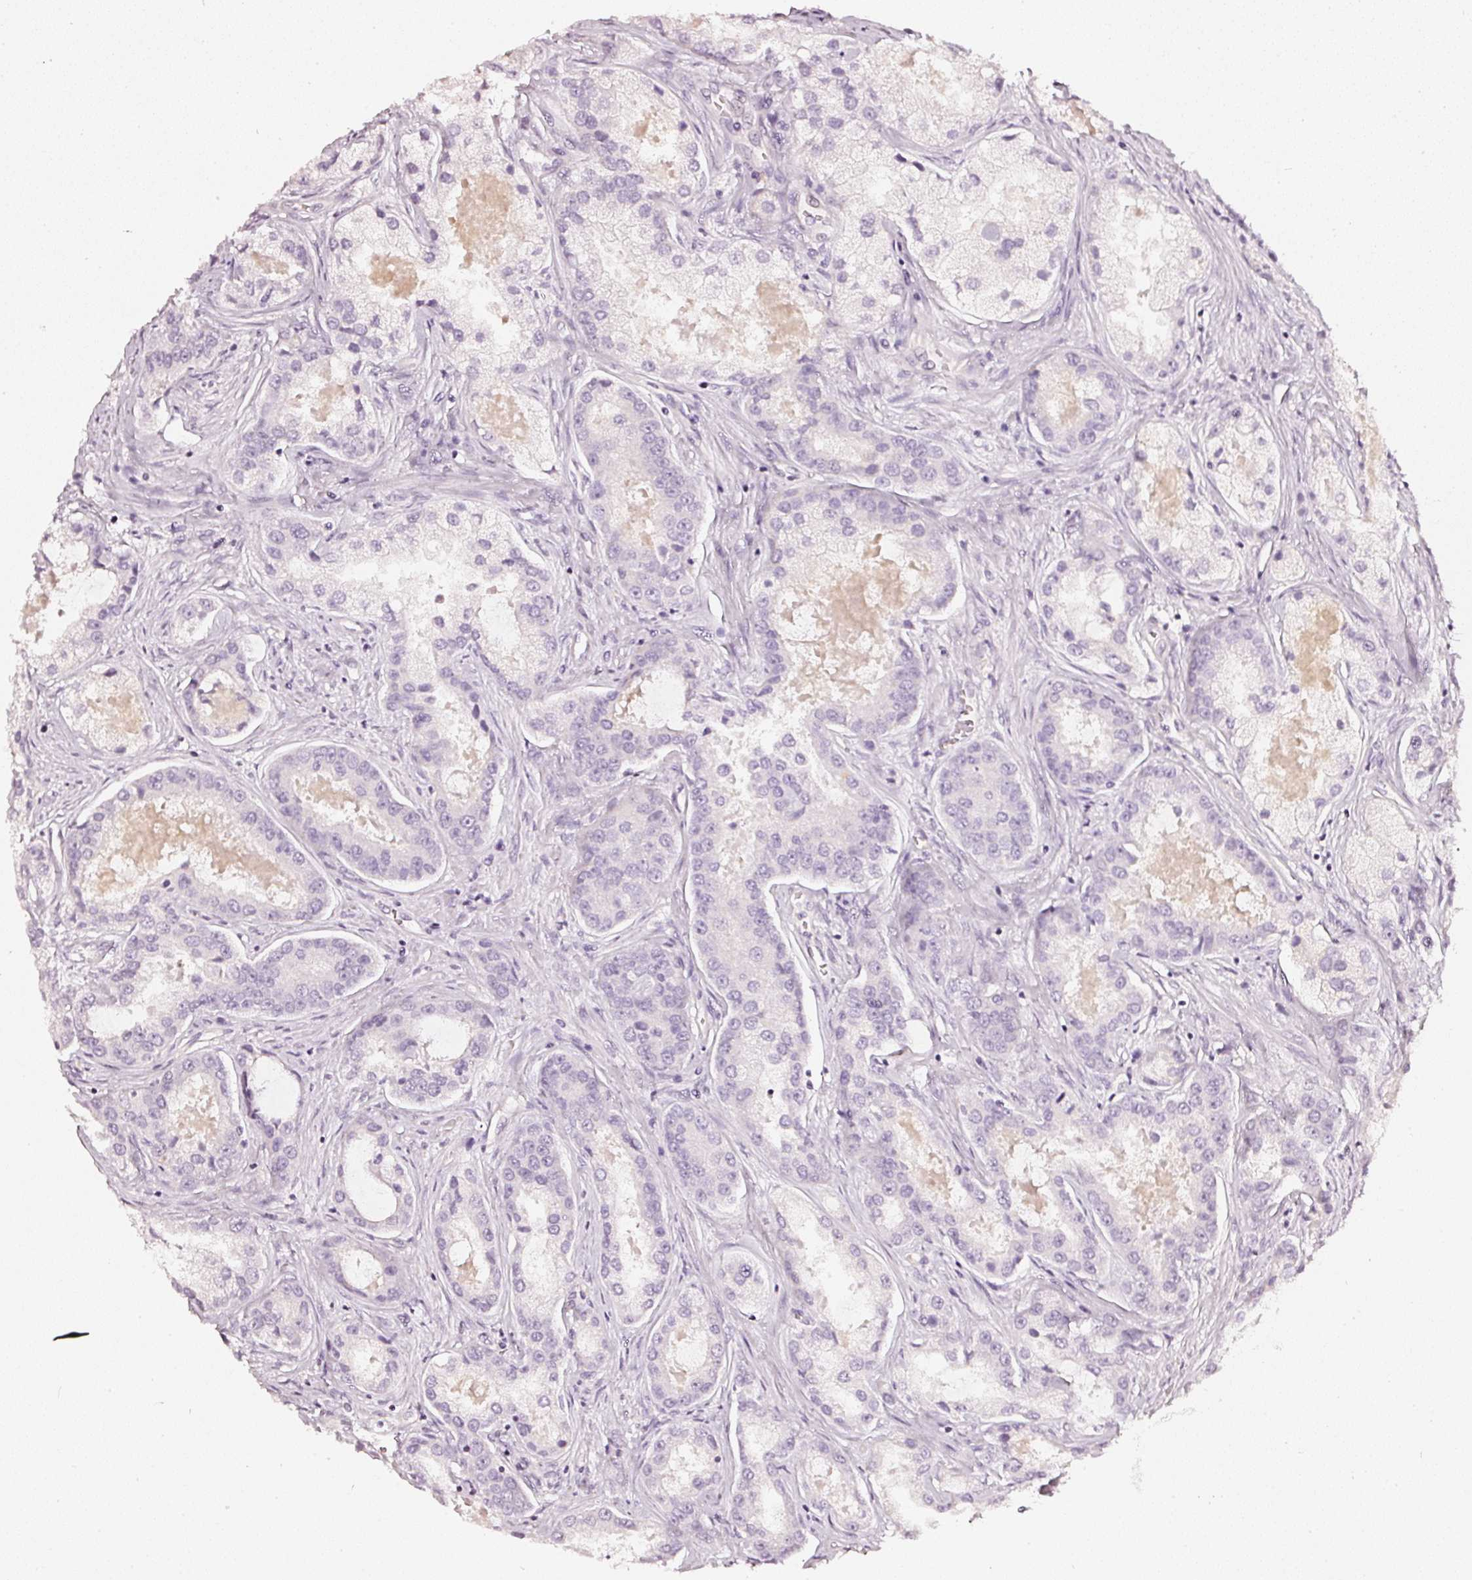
{"staining": {"intensity": "negative", "quantity": "none", "location": "none"}, "tissue": "prostate cancer", "cell_type": "Tumor cells", "image_type": "cancer", "snomed": [{"axis": "morphology", "description": "Adenocarcinoma, Low grade"}, {"axis": "topography", "description": "Prostate"}], "caption": "Immunohistochemistry (IHC) micrograph of neoplastic tissue: prostate low-grade adenocarcinoma stained with DAB exhibits no significant protein staining in tumor cells.", "gene": "CNP", "patient": {"sex": "male", "age": 68}}